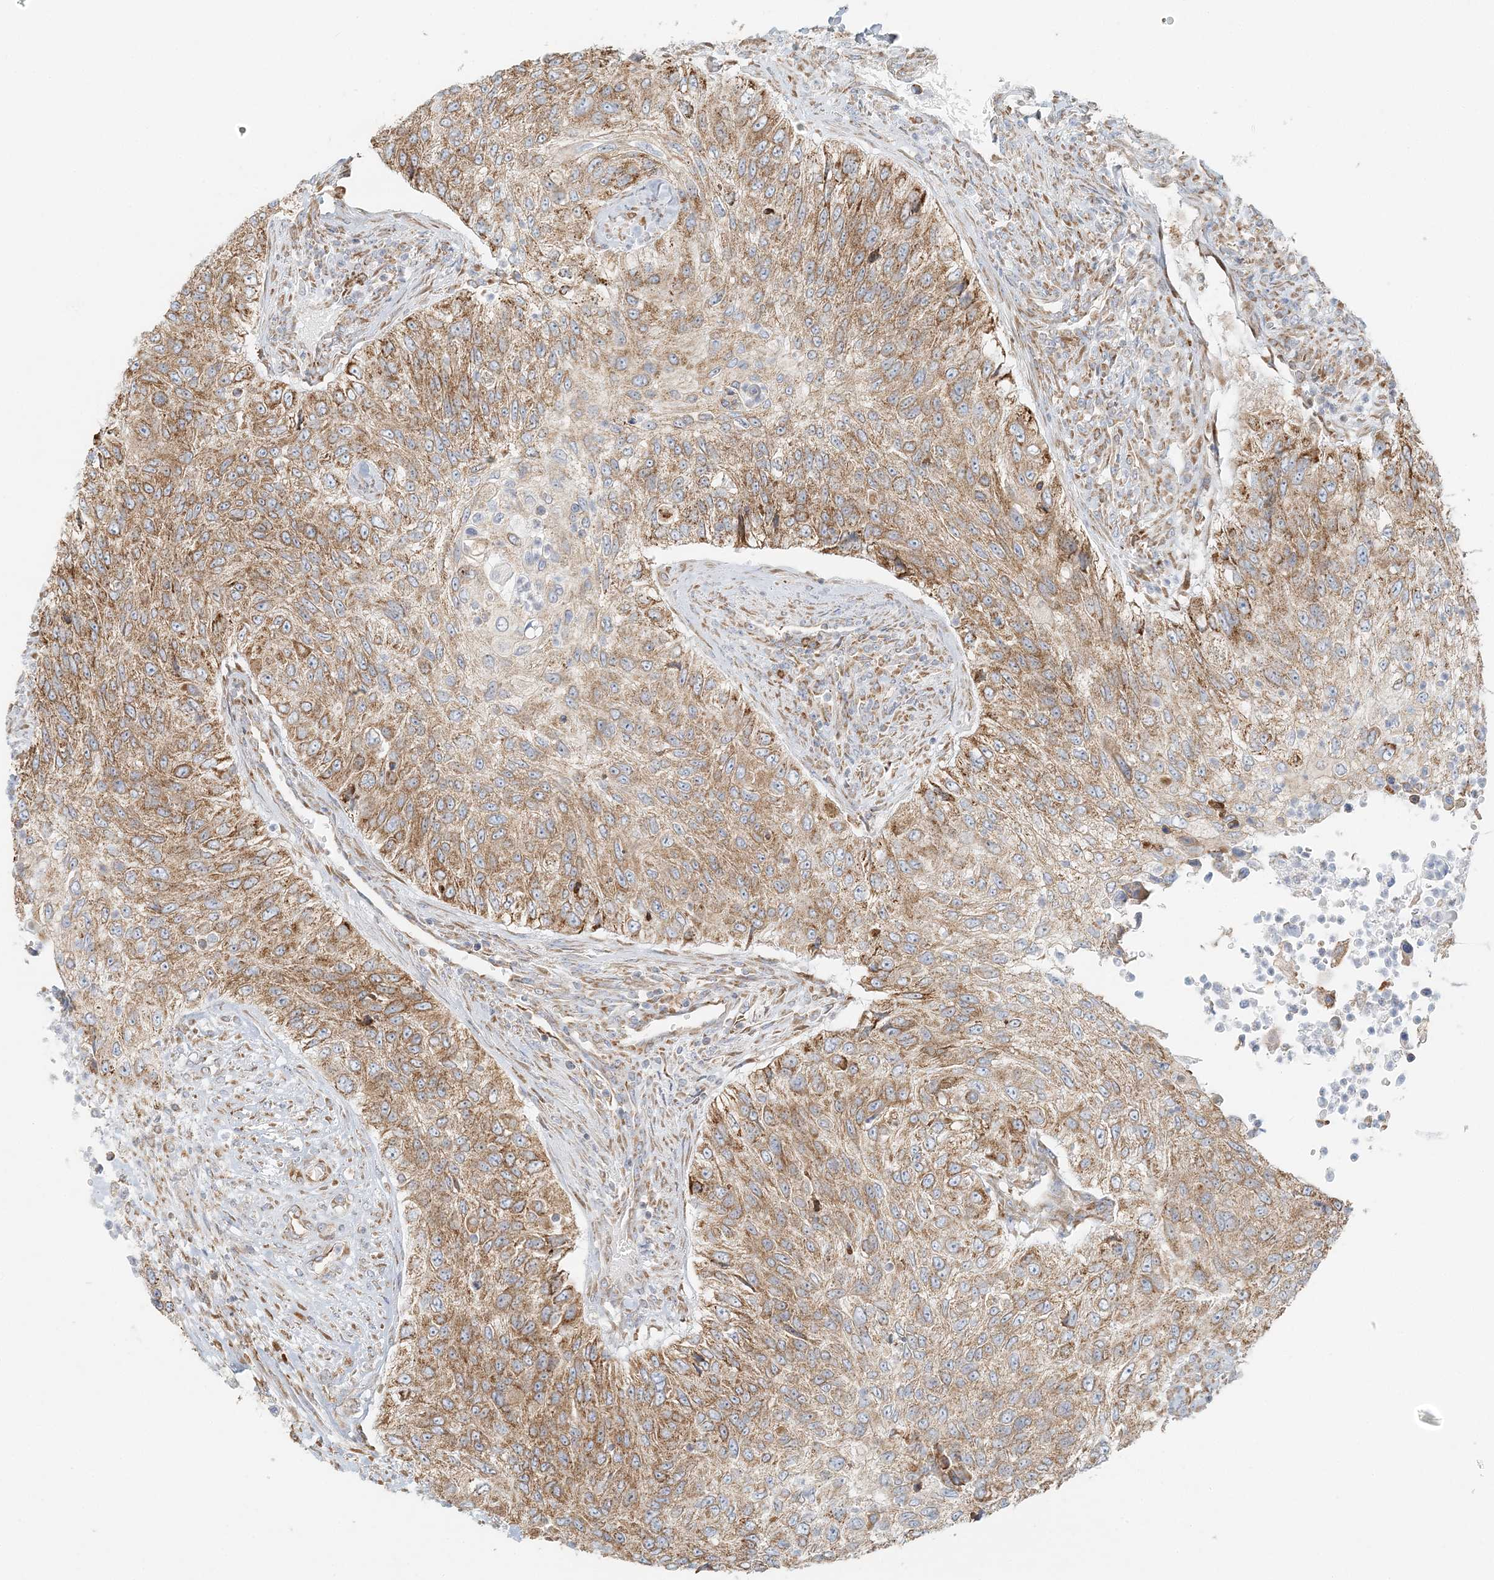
{"staining": {"intensity": "moderate", "quantity": ">75%", "location": "cytoplasmic/membranous"}, "tissue": "urothelial cancer", "cell_type": "Tumor cells", "image_type": "cancer", "snomed": [{"axis": "morphology", "description": "Urothelial carcinoma, High grade"}, {"axis": "topography", "description": "Urinary bladder"}], "caption": "DAB (3,3'-diaminobenzidine) immunohistochemical staining of urothelial cancer reveals moderate cytoplasmic/membranous protein positivity in approximately >75% of tumor cells.", "gene": "STK11IP", "patient": {"sex": "female", "age": 60}}